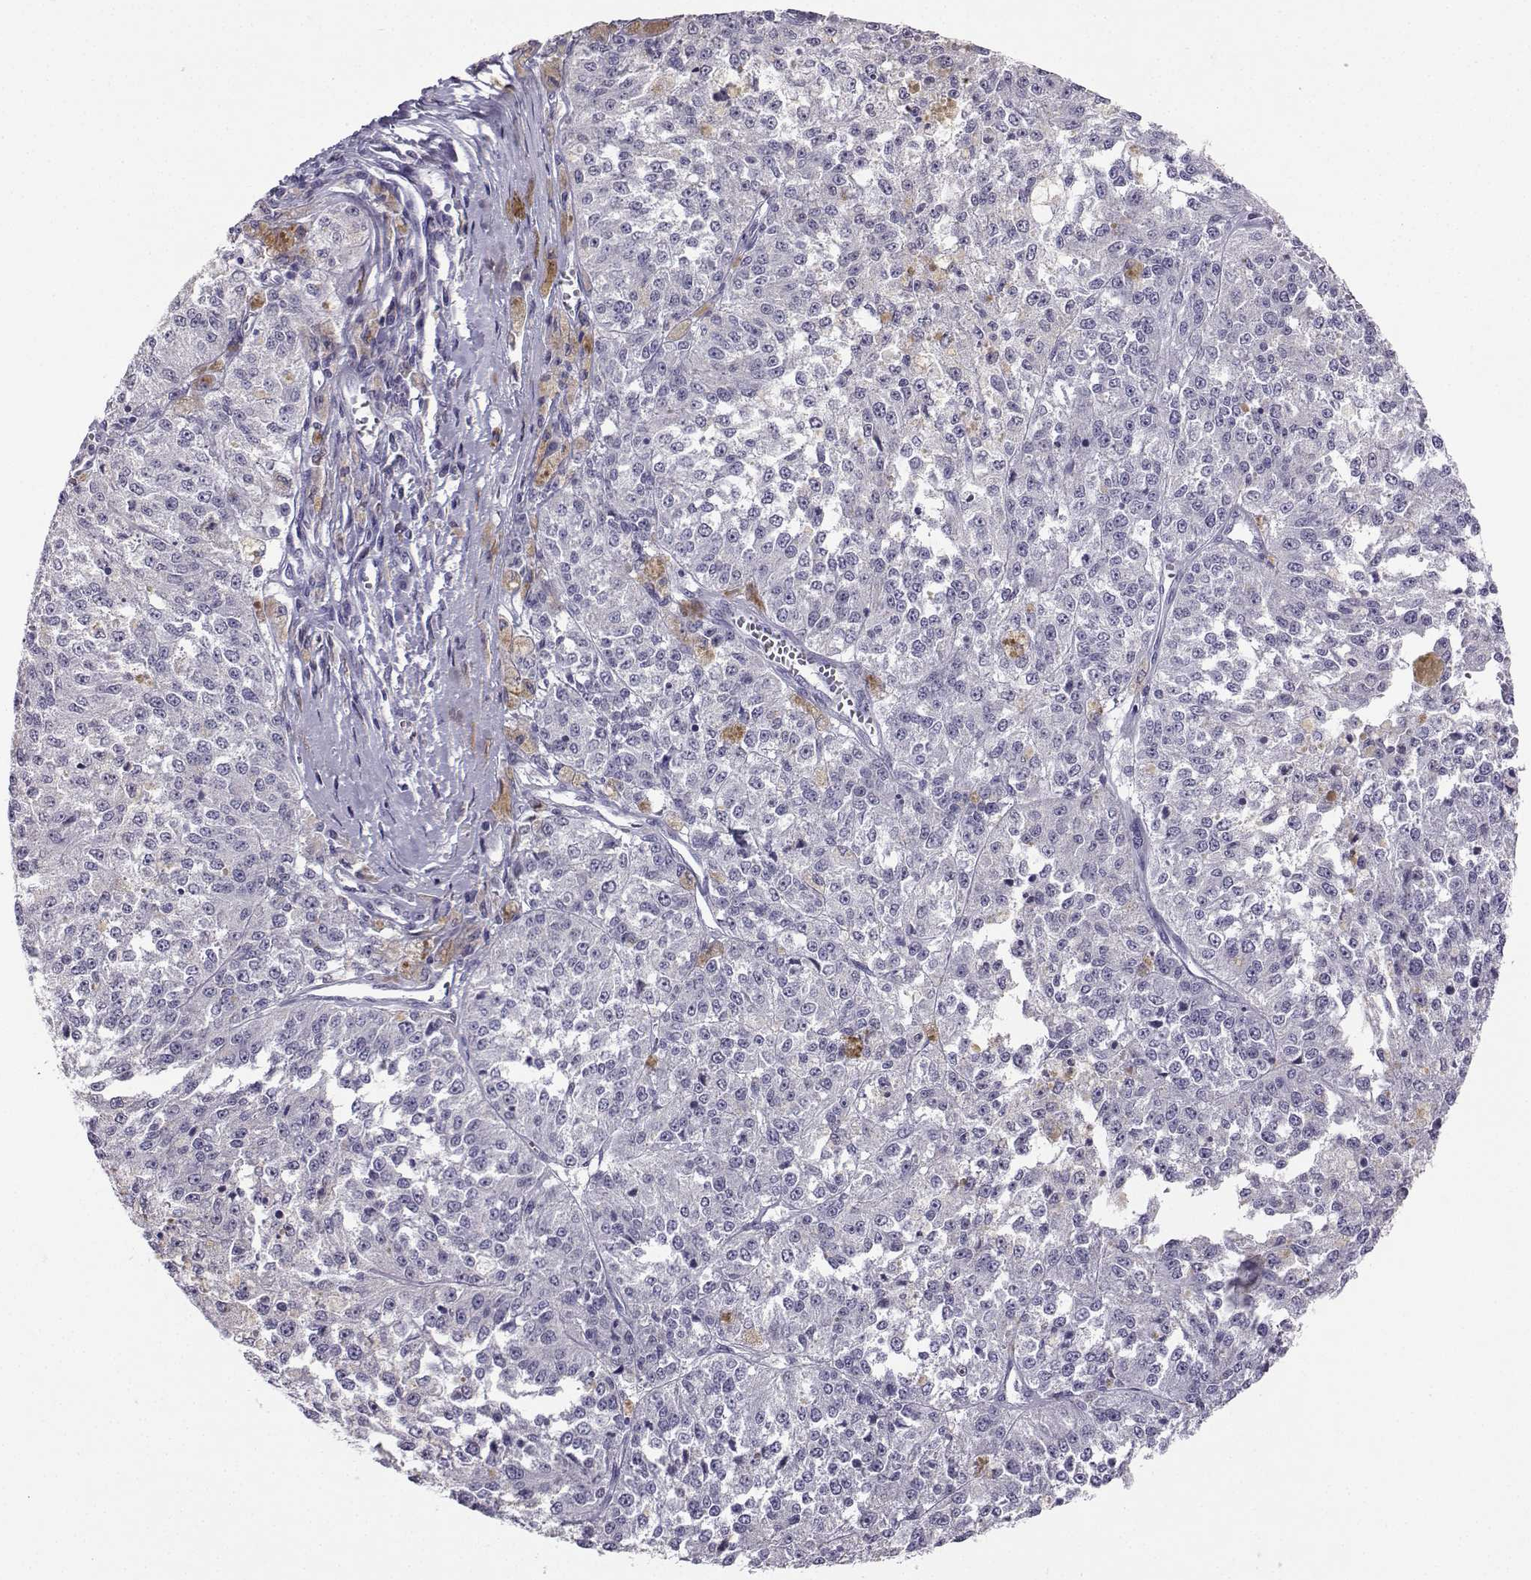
{"staining": {"intensity": "negative", "quantity": "none", "location": "none"}, "tissue": "melanoma", "cell_type": "Tumor cells", "image_type": "cancer", "snomed": [{"axis": "morphology", "description": "Malignant melanoma, Metastatic site"}, {"axis": "topography", "description": "Lymph node"}], "caption": "Immunohistochemistry (IHC) micrograph of neoplastic tissue: malignant melanoma (metastatic site) stained with DAB (3,3'-diaminobenzidine) displays no significant protein expression in tumor cells.", "gene": "TBR1", "patient": {"sex": "female", "age": 64}}